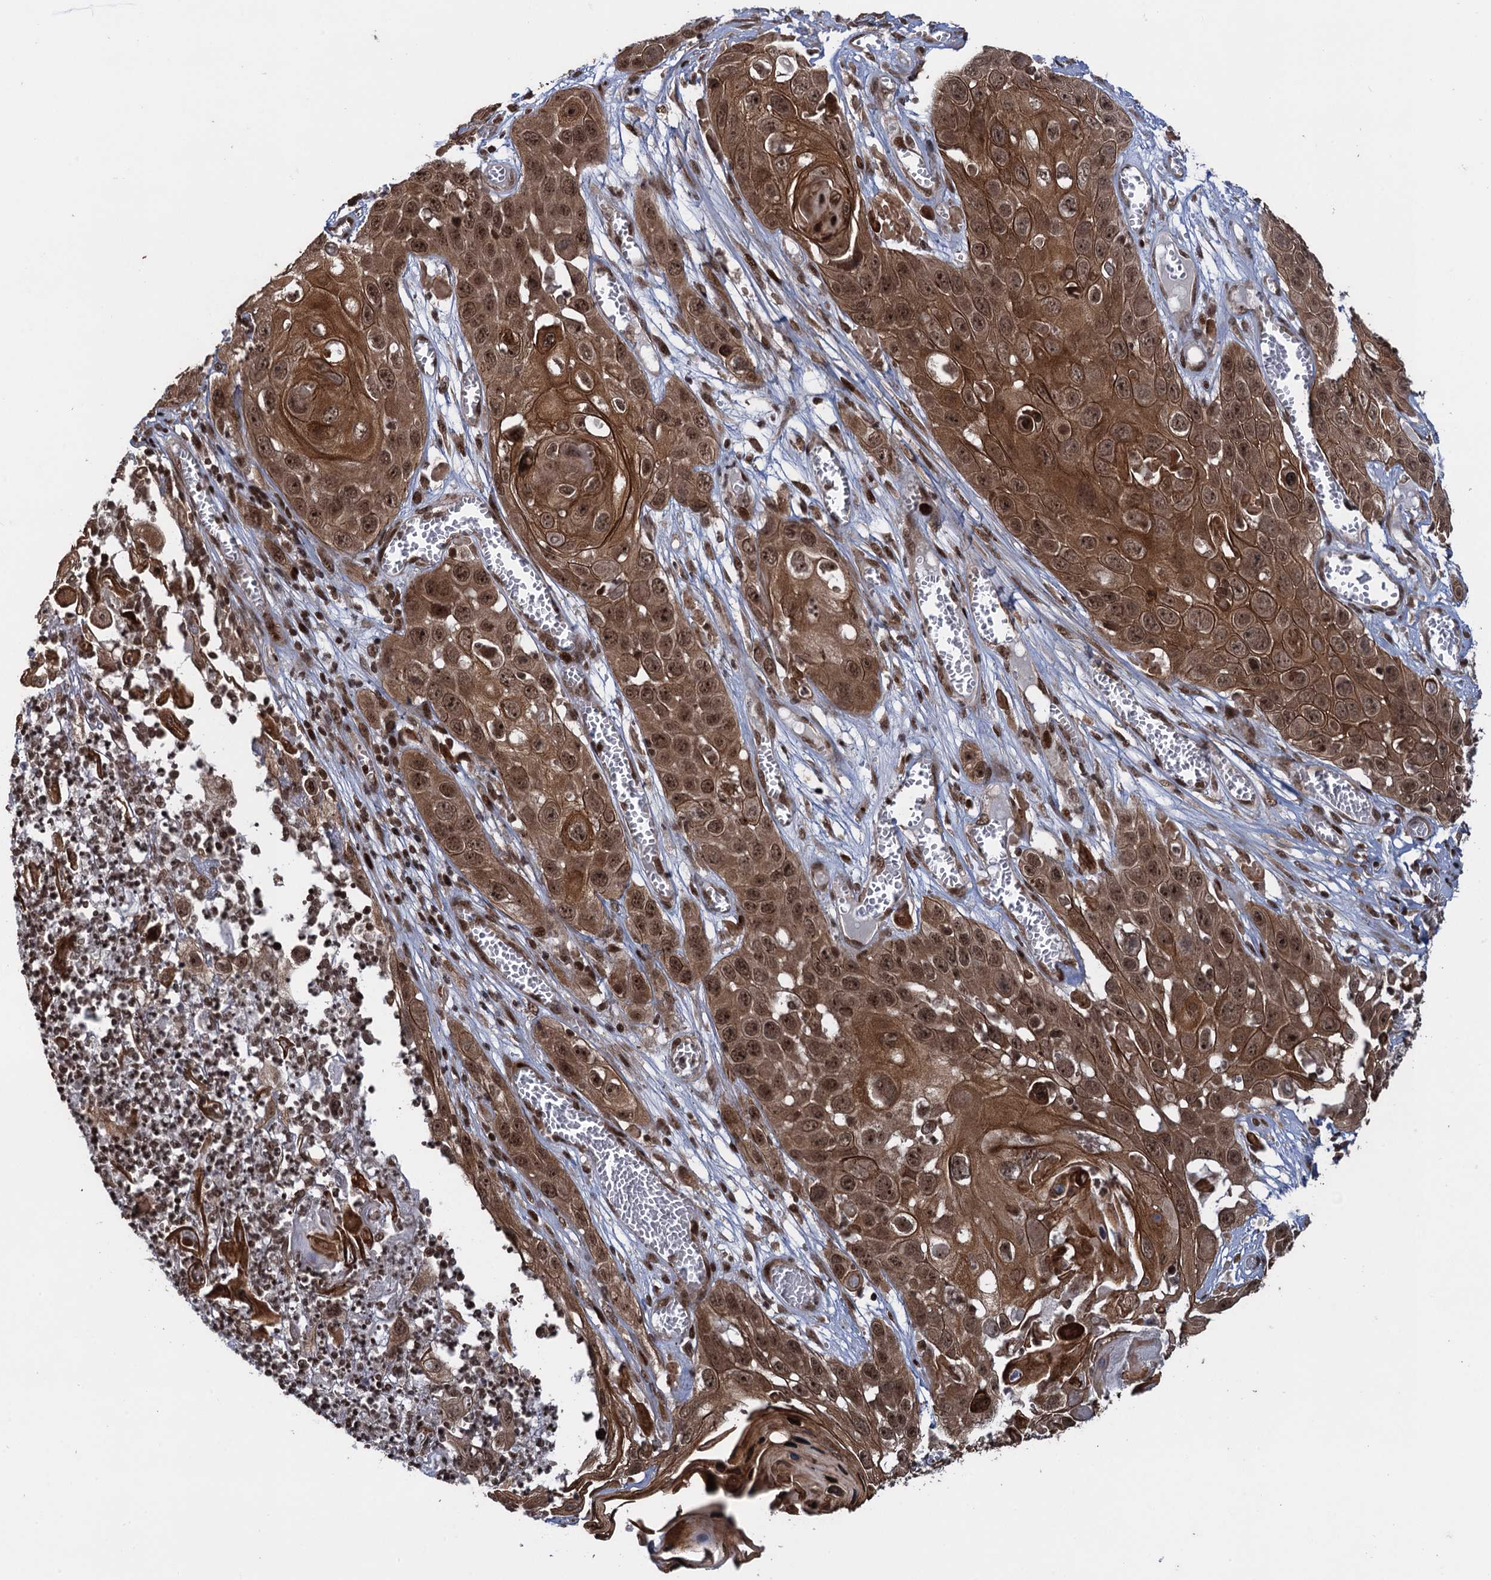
{"staining": {"intensity": "strong", "quantity": ">75%", "location": "cytoplasmic/membranous,nuclear"}, "tissue": "skin cancer", "cell_type": "Tumor cells", "image_type": "cancer", "snomed": [{"axis": "morphology", "description": "Squamous cell carcinoma, NOS"}, {"axis": "topography", "description": "Skin"}], "caption": "Strong cytoplasmic/membranous and nuclear positivity is present in approximately >75% of tumor cells in skin cancer (squamous cell carcinoma).", "gene": "ZNF169", "patient": {"sex": "male", "age": 55}}